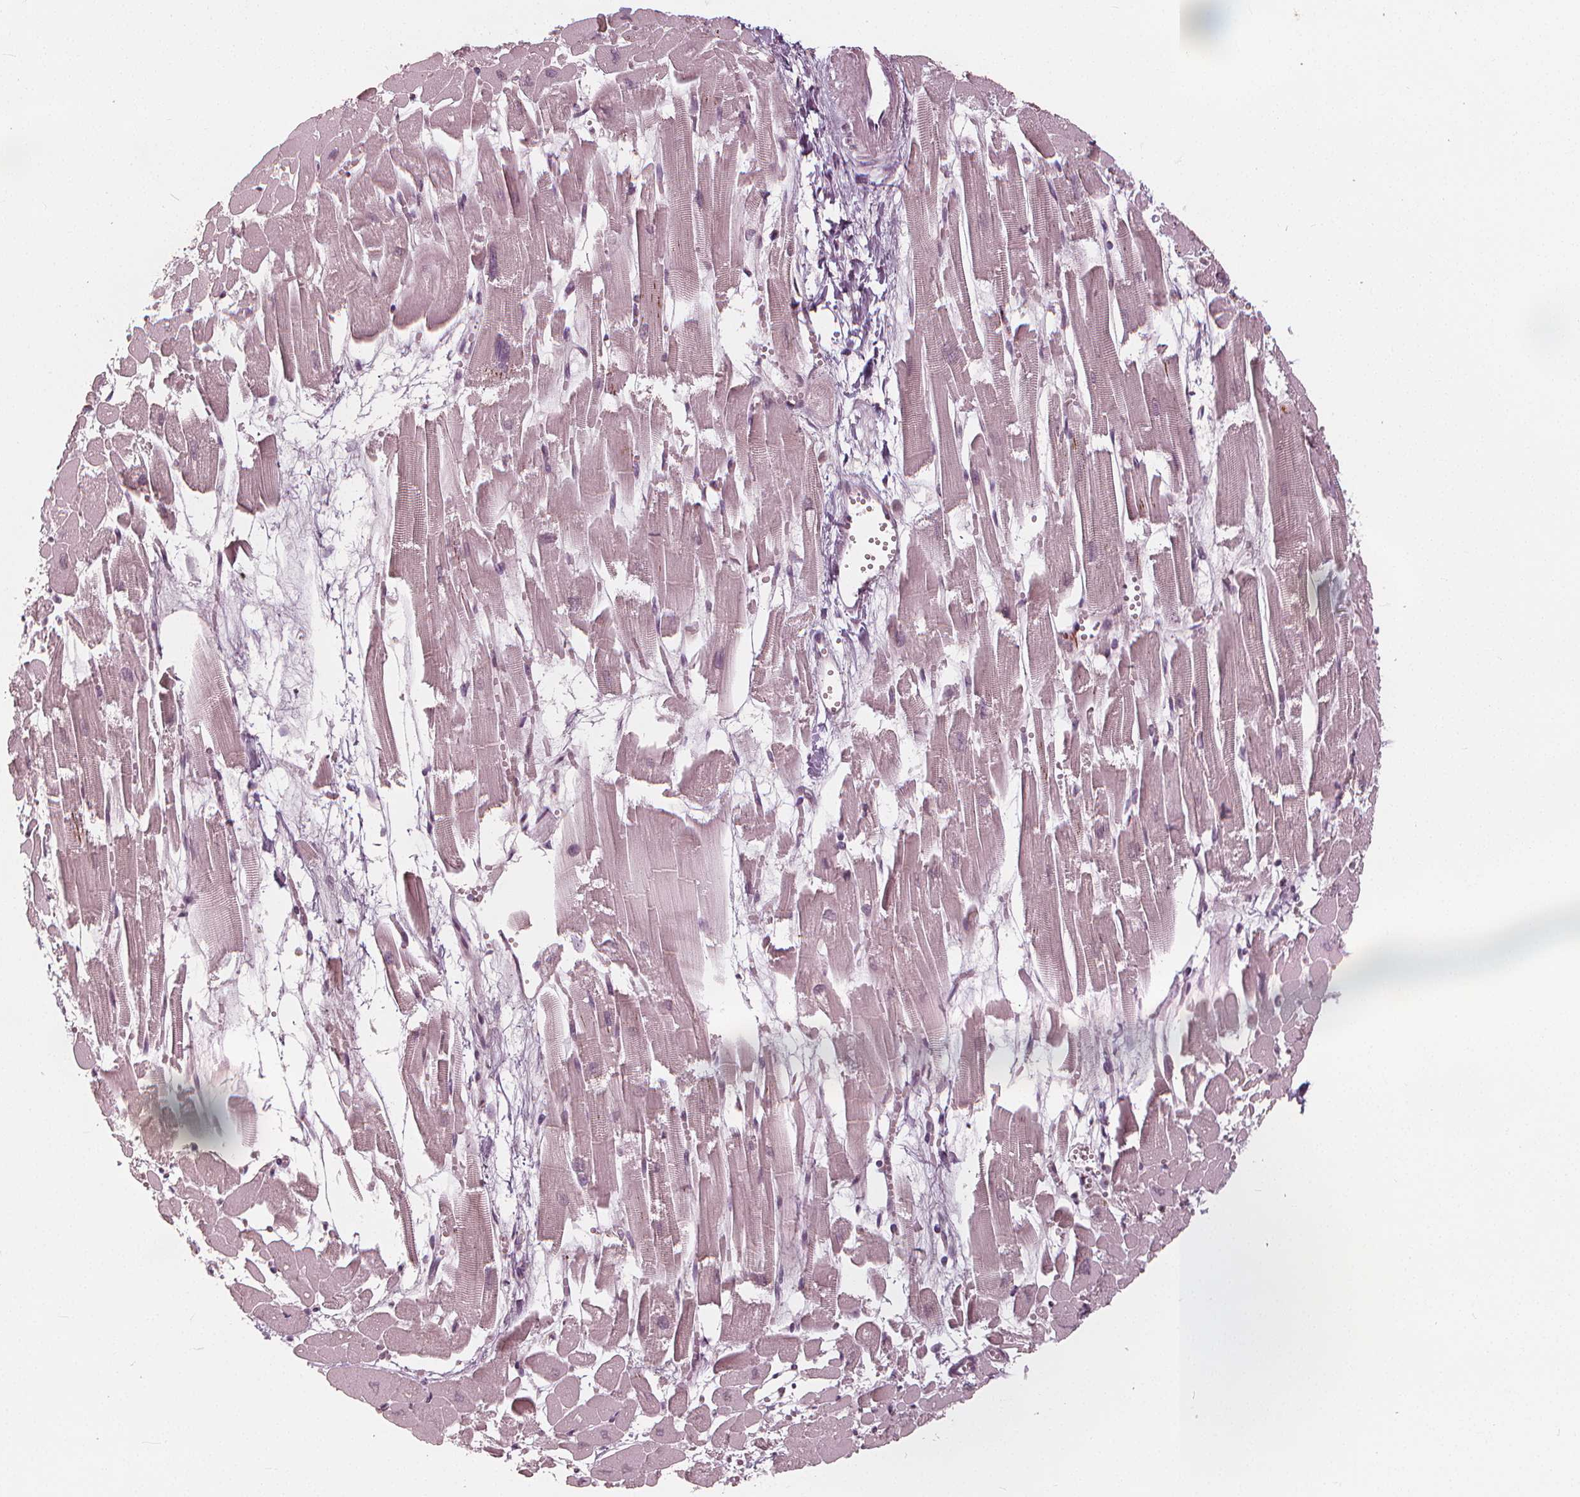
{"staining": {"intensity": "negative", "quantity": "none", "location": "none"}, "tissue": "heart muscle", "cell_type": "Cardiomyocytes", "image_type": "normal", "snomed": [{"axis": "morphology", "description": "Normal tissue, NOS"}, {"axis": "topography", "description": "Heart"}], "caption": "Cardiomyocytes show no significant protein staining in normal heart muscle. The staining was performed using DAB (3,3'-diaminobenzidine) to visualize the protein expression in brown, while the nuclei were stained in blue with hematoxylin (Magnification: 20x).", "gene": "SQSTM1", "patient": {"sex": "female", "age": 52}}